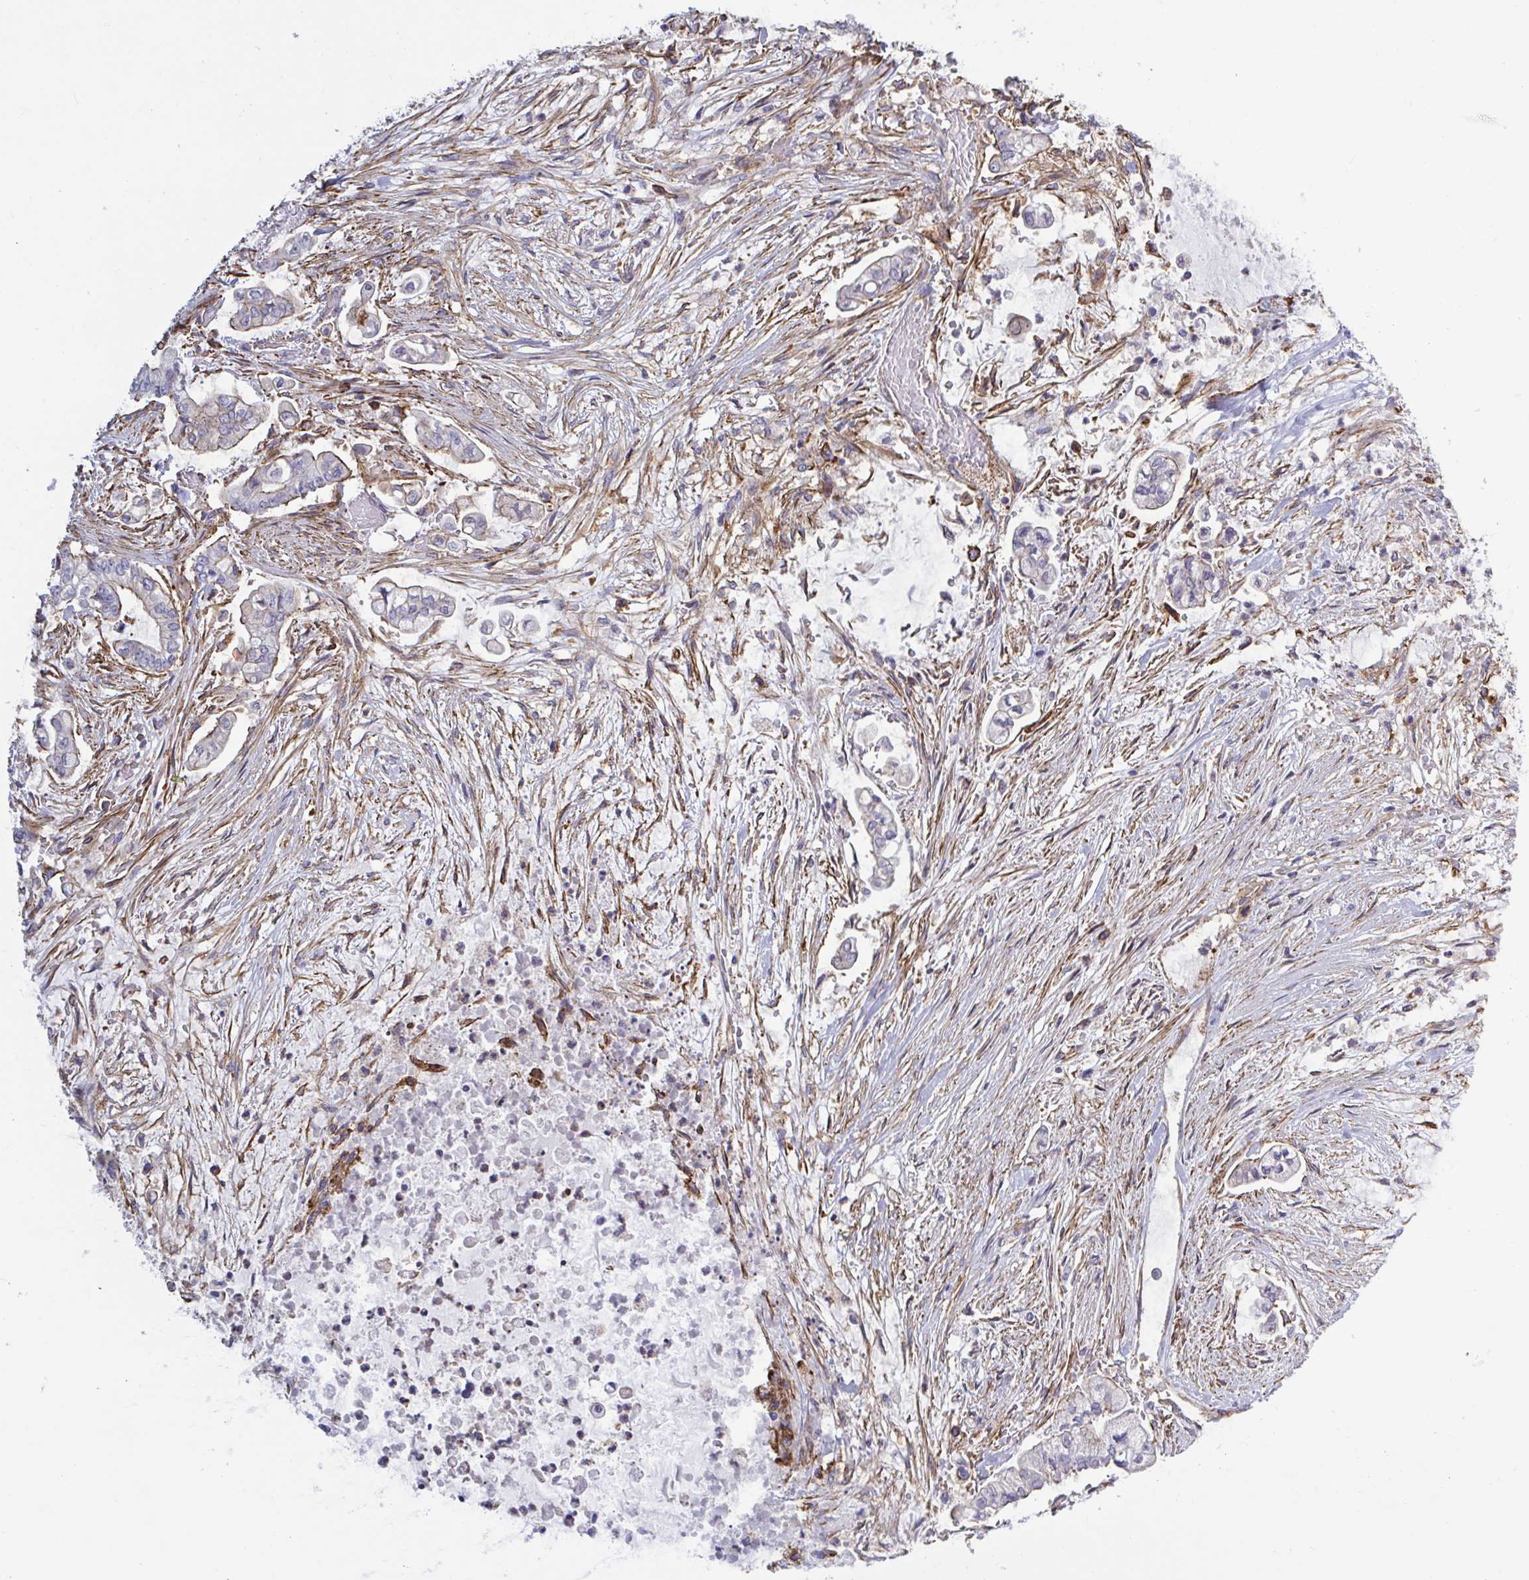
{"staining": {"intensity": "negative", "quantity": "none", "location": "none"}, "tissue": "pancreatic cancer", "cell_type": "Tumor cells", "image_type": "cancer", "snomed": [{"axis": "morphology", "description": "Adenocarcinoma, NOS"}, {"axis": "topography", "description": "Pancreas"}], "caption": "This is an immunohistochemistry (IHC) image of human pancreatic adenocarcinoma. There is no positivity in tumor cells.", "gene": "SHISA7", "patient": {"sex": "female", "age": 69}}